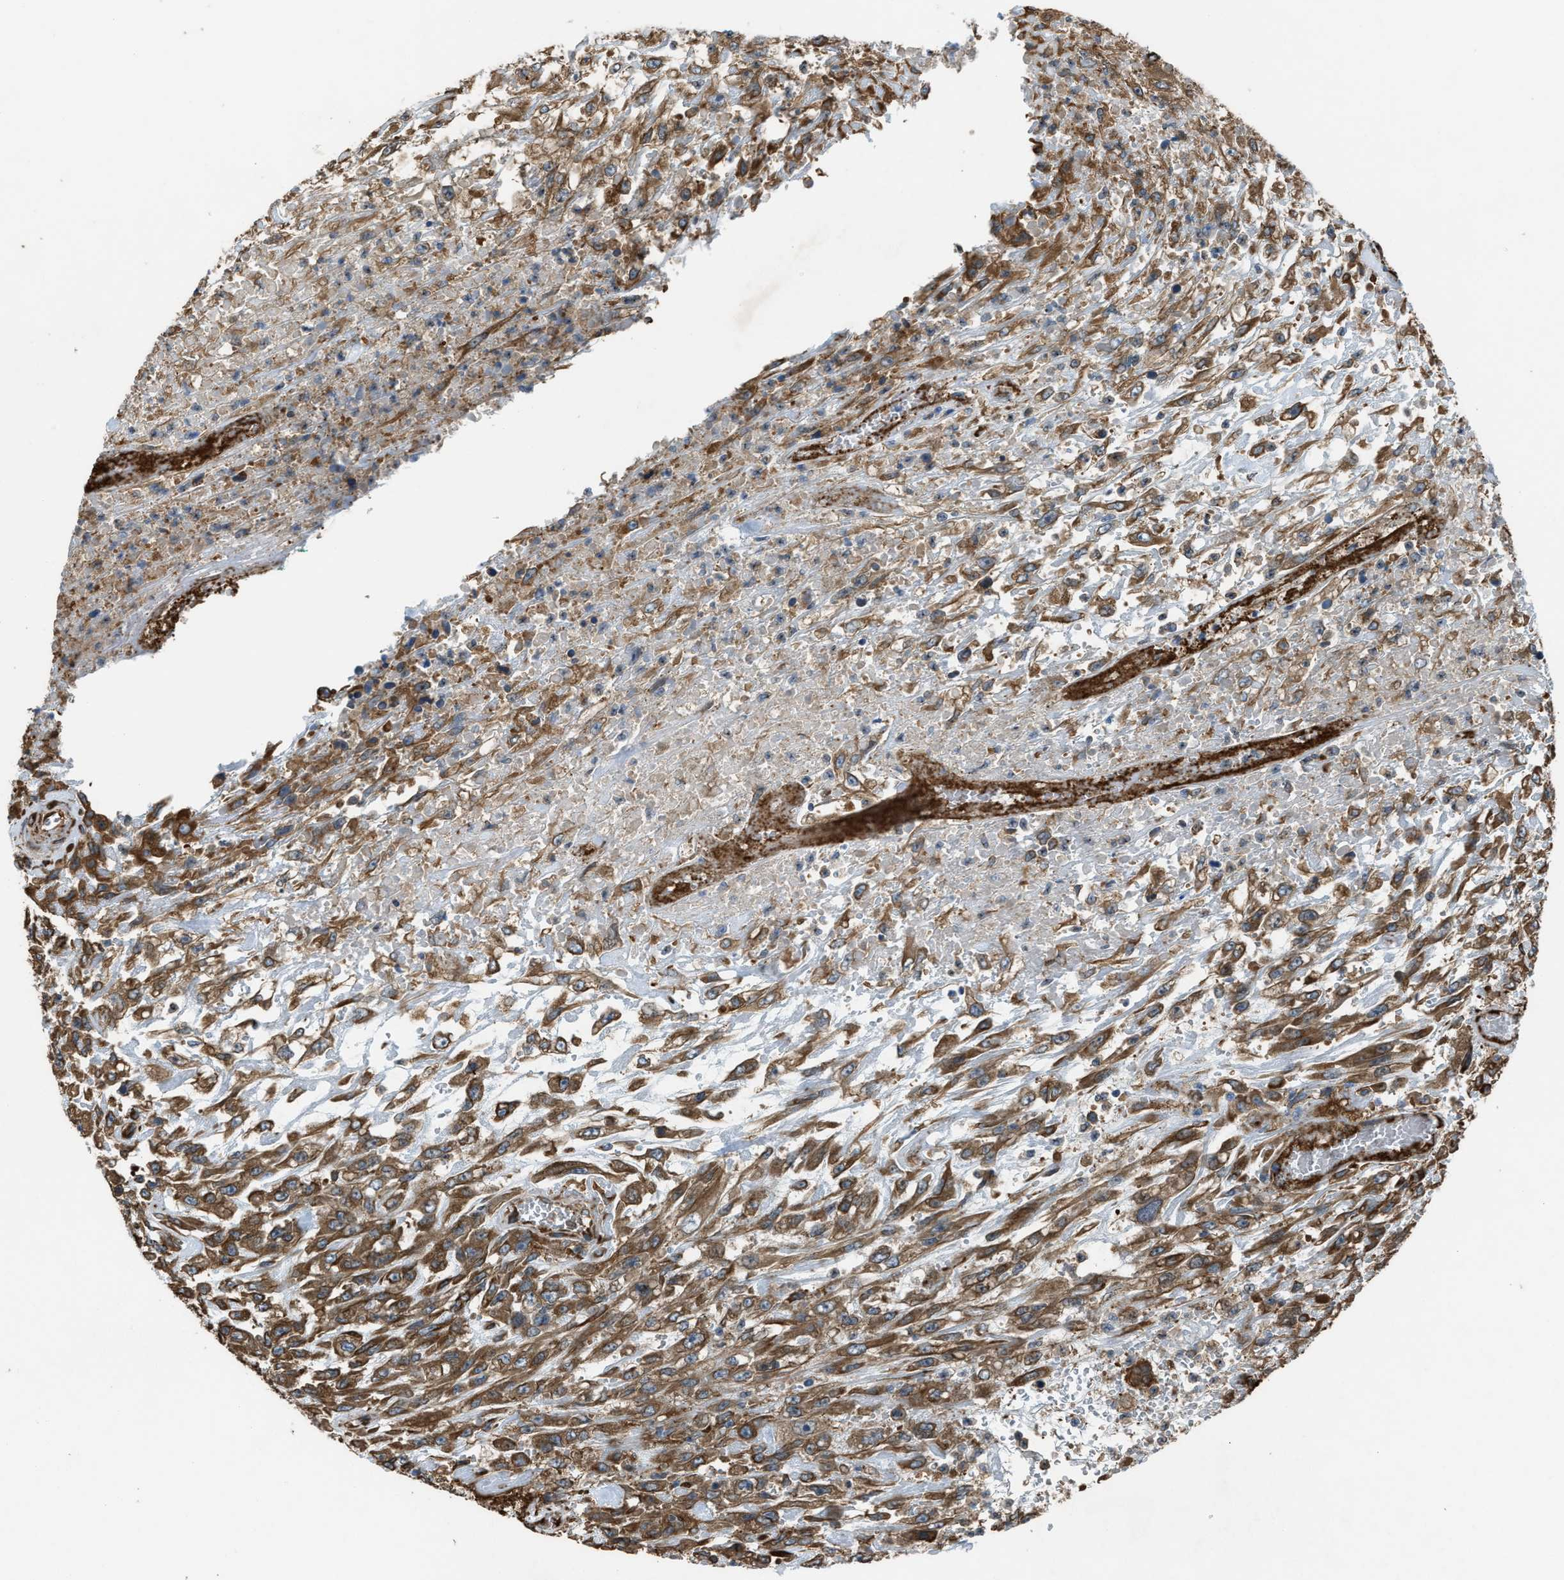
{"staining": {"intensity": "moderate", "quantity": ">75%", "location": "cytoplasmic/membranous"}, "tissue": "urothelial cancer", "cell_type": "Tumor cells", "image_type": "cancer", "snomed": [{"axis": "morphology", "description": "Urothelial carcinoma, High grade"}, {"axis": "topography", "description": "Urinary bladder"}], "caption": "IHC (DAB) staining of human urothelial cancer reveals moderate cytoplasmic/membranous protein expression in about >75% of tumor cells.", "gene": "TRPC1", "patient": {"sex": "male", "age": 46}}